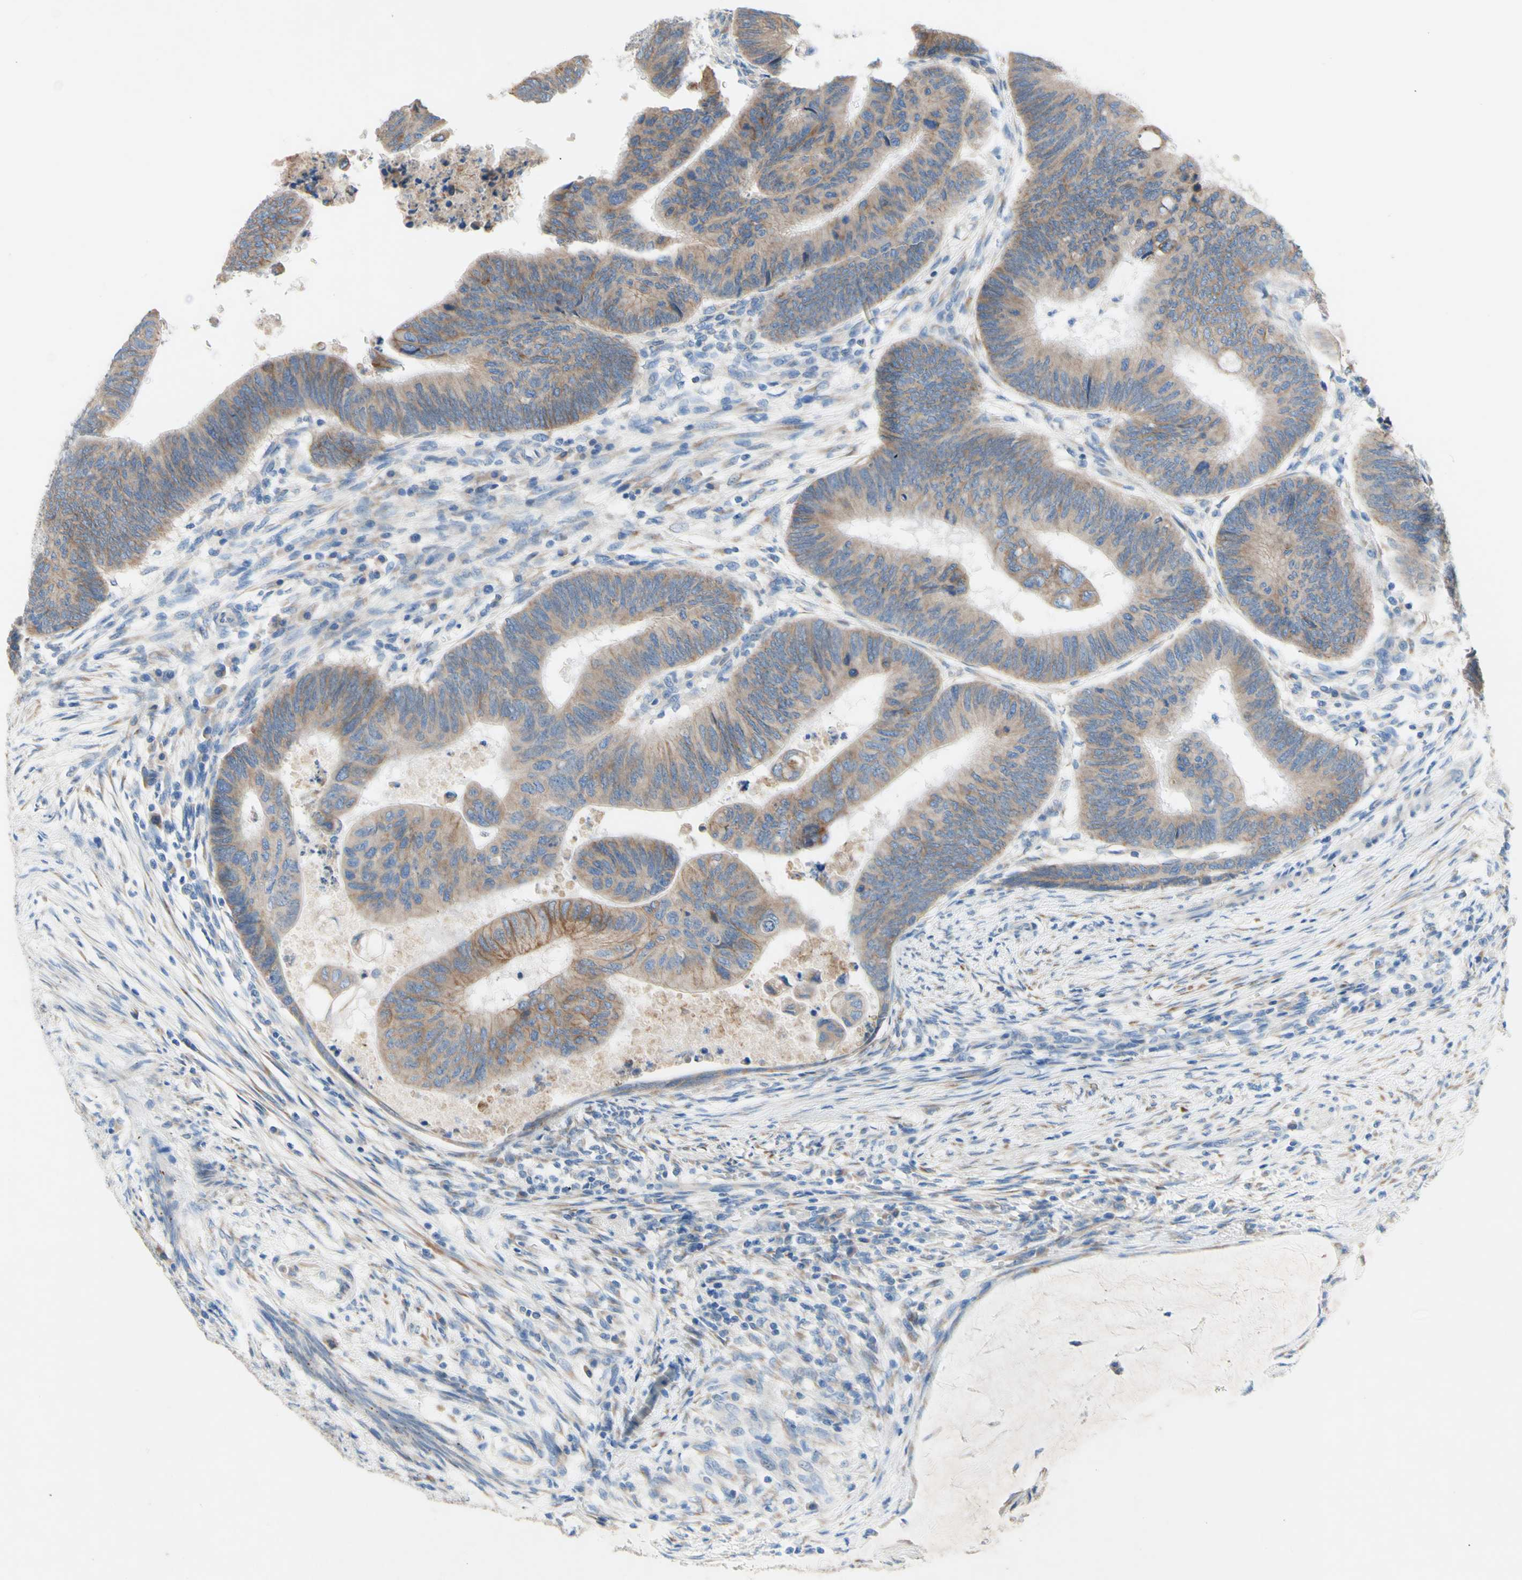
{"staining": {"intensity": "weak", "quantity": "25%-75%", "location": "cytoplasmic/membranous"}, "tissue": "colorectal cancer", "cell_type": "Tumor cells", "image_type": "cancer", "snomed": [{"axis": "morphology", "description": "Normal tissue, NOS"}, {"axis": "morphology", "description": "Adenocarcinoma, NOS"}, {"axis": "topography", "description": "Rectum"}, {"axis": "topography", "description": "Peripheral nerve tissue"}], "caption": "A micrograph of colorectal cancer (adenocarcinoma) stained for a protein demonstrates weak cytoplasmic/membranous brown staining in tumor cells. (brown staining indicates protein expression, while blue staining denotes nuclei).", "gene": "TMIGD2", "patient": {"sex": "male", "age": 92}}